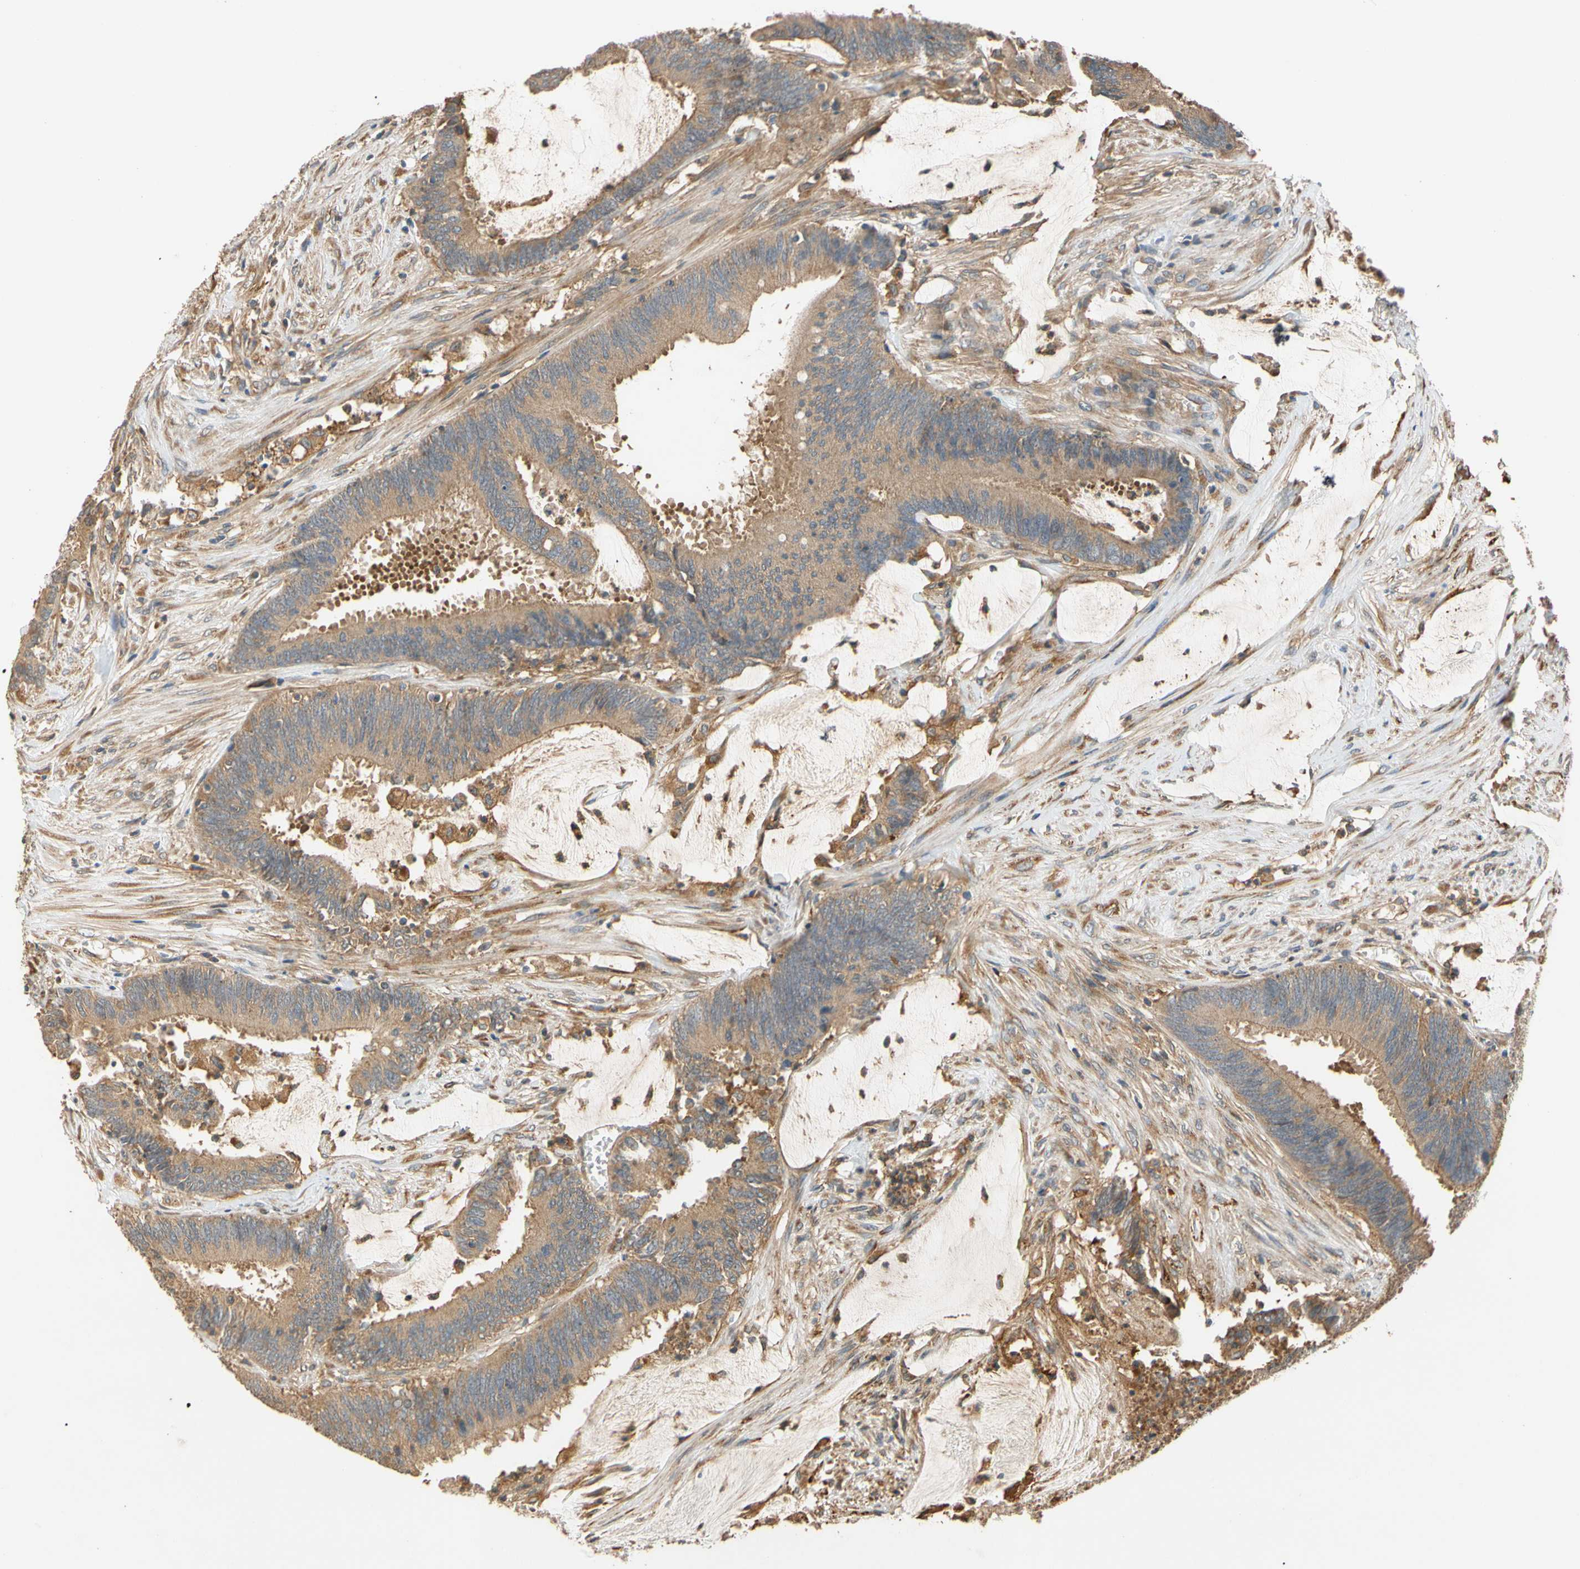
{"staining": {"intensity": "moderate", "quantity": ">75%", "location": "cytoplasmic/membranous"}, "tissue": "colorectal cancer", "cell_type": "Tumor cells", "image_type": "cancer", "snomed": [{"axis": "morphology", "description": "Adenocarcinoma, NOS"}, {"axis": "topography", "description": "Rectum"}], "caption": "Adenocarcinoma (colorectal) was stained to show a protein in brown. There is medium levels of moderate cytoplasmic/membranous expression in about >75% of tumor cells. (IHC, brightfield microscopy, high magnification).", "gene": "USP46", "patient": {"sex": "female", "age": 66}}